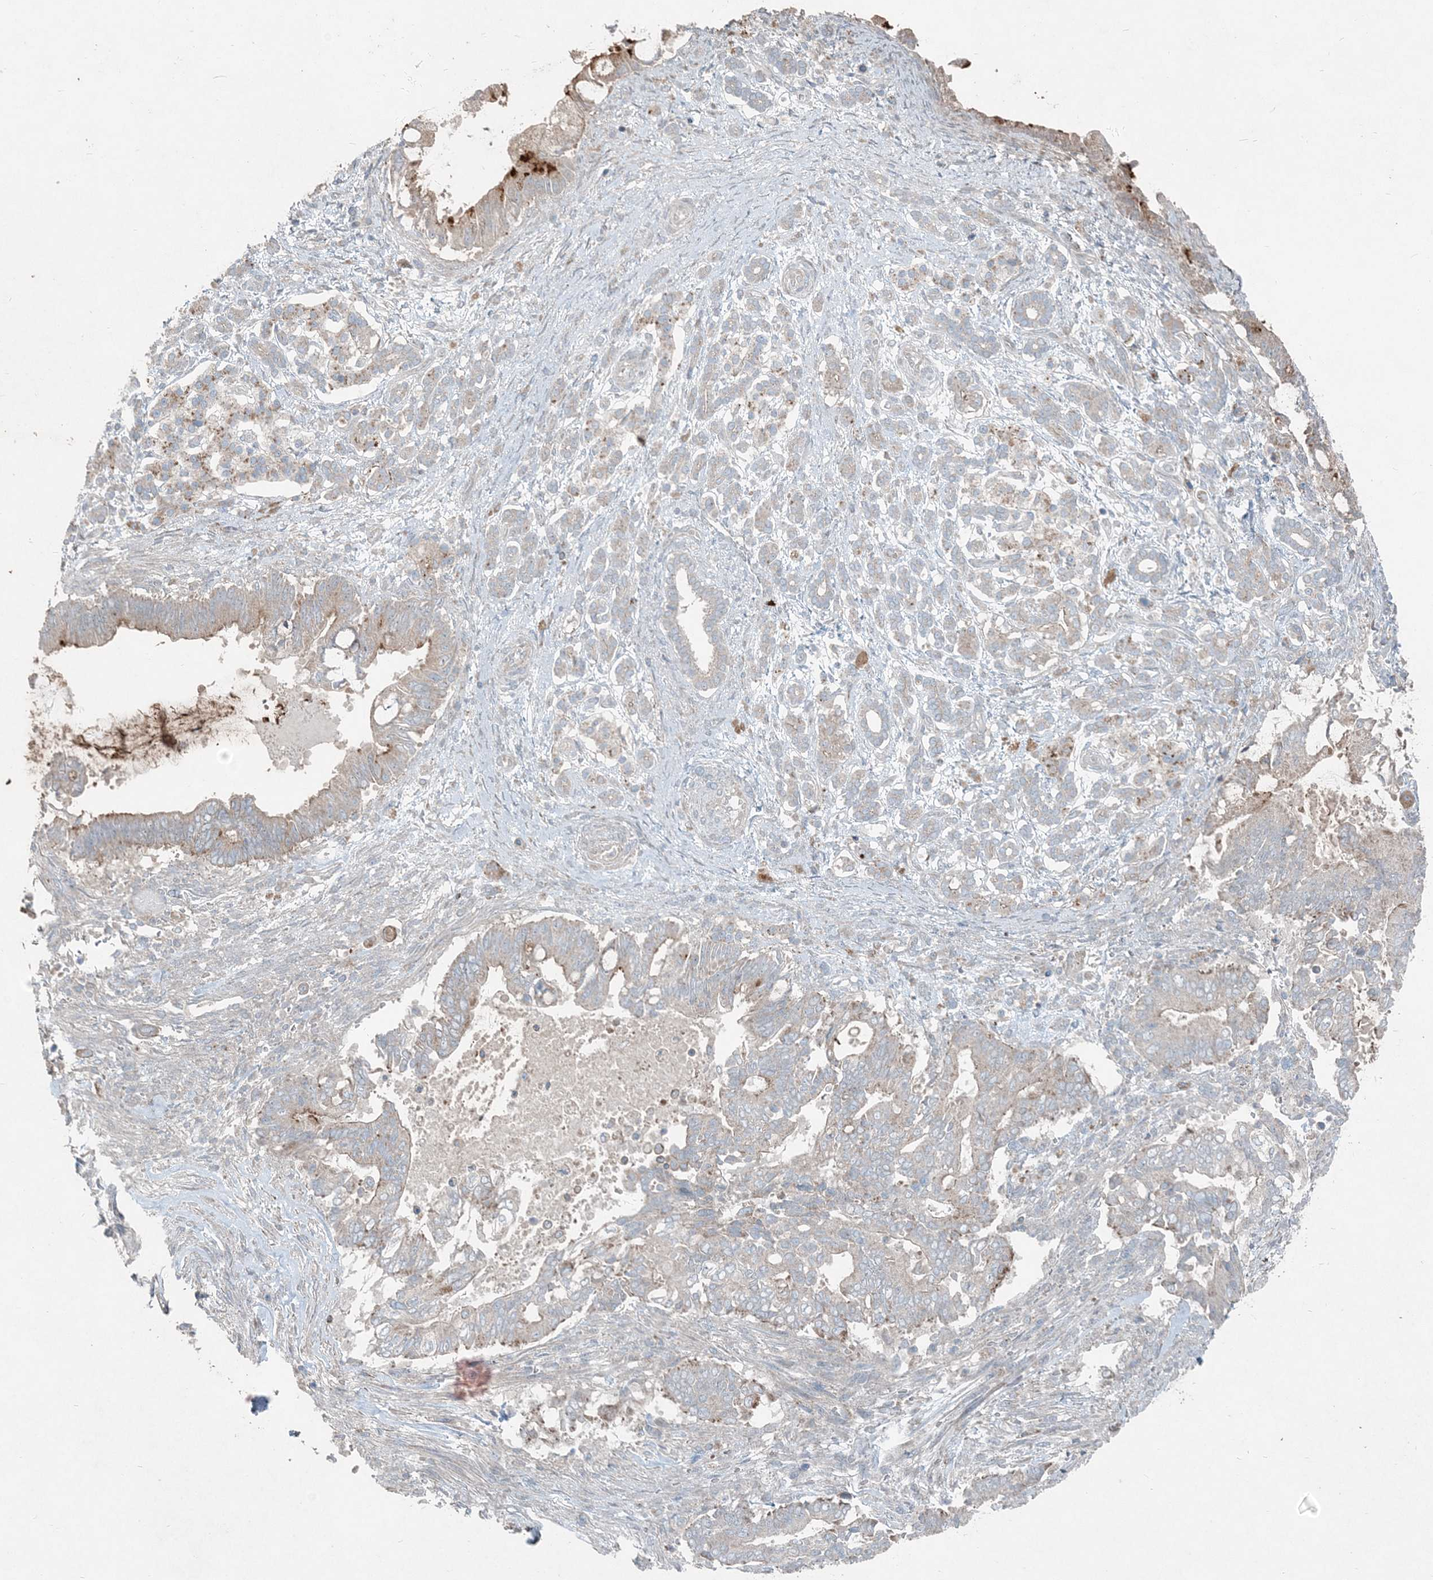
{"staining": {"intensity": "weak", "quantity": "<25%", "location": "cytoplasmic/membranous"}, "tissue": "pancreatic cancer", "cell_type": "Tumor cells", "image_type": "cancer", "snomed": [{"axis": "morphology", "description": "Adenocarcinoma, NOS"}, {"axis": "topography", "description": "Pancreas"}], "caption": "Pancreatic cancer (adenocarcinoma) was stained to show a protein in brown. There is no significant staining in tumor cells.", "gene": "INTU", "patient": {"sex": "male", "age": 68}}